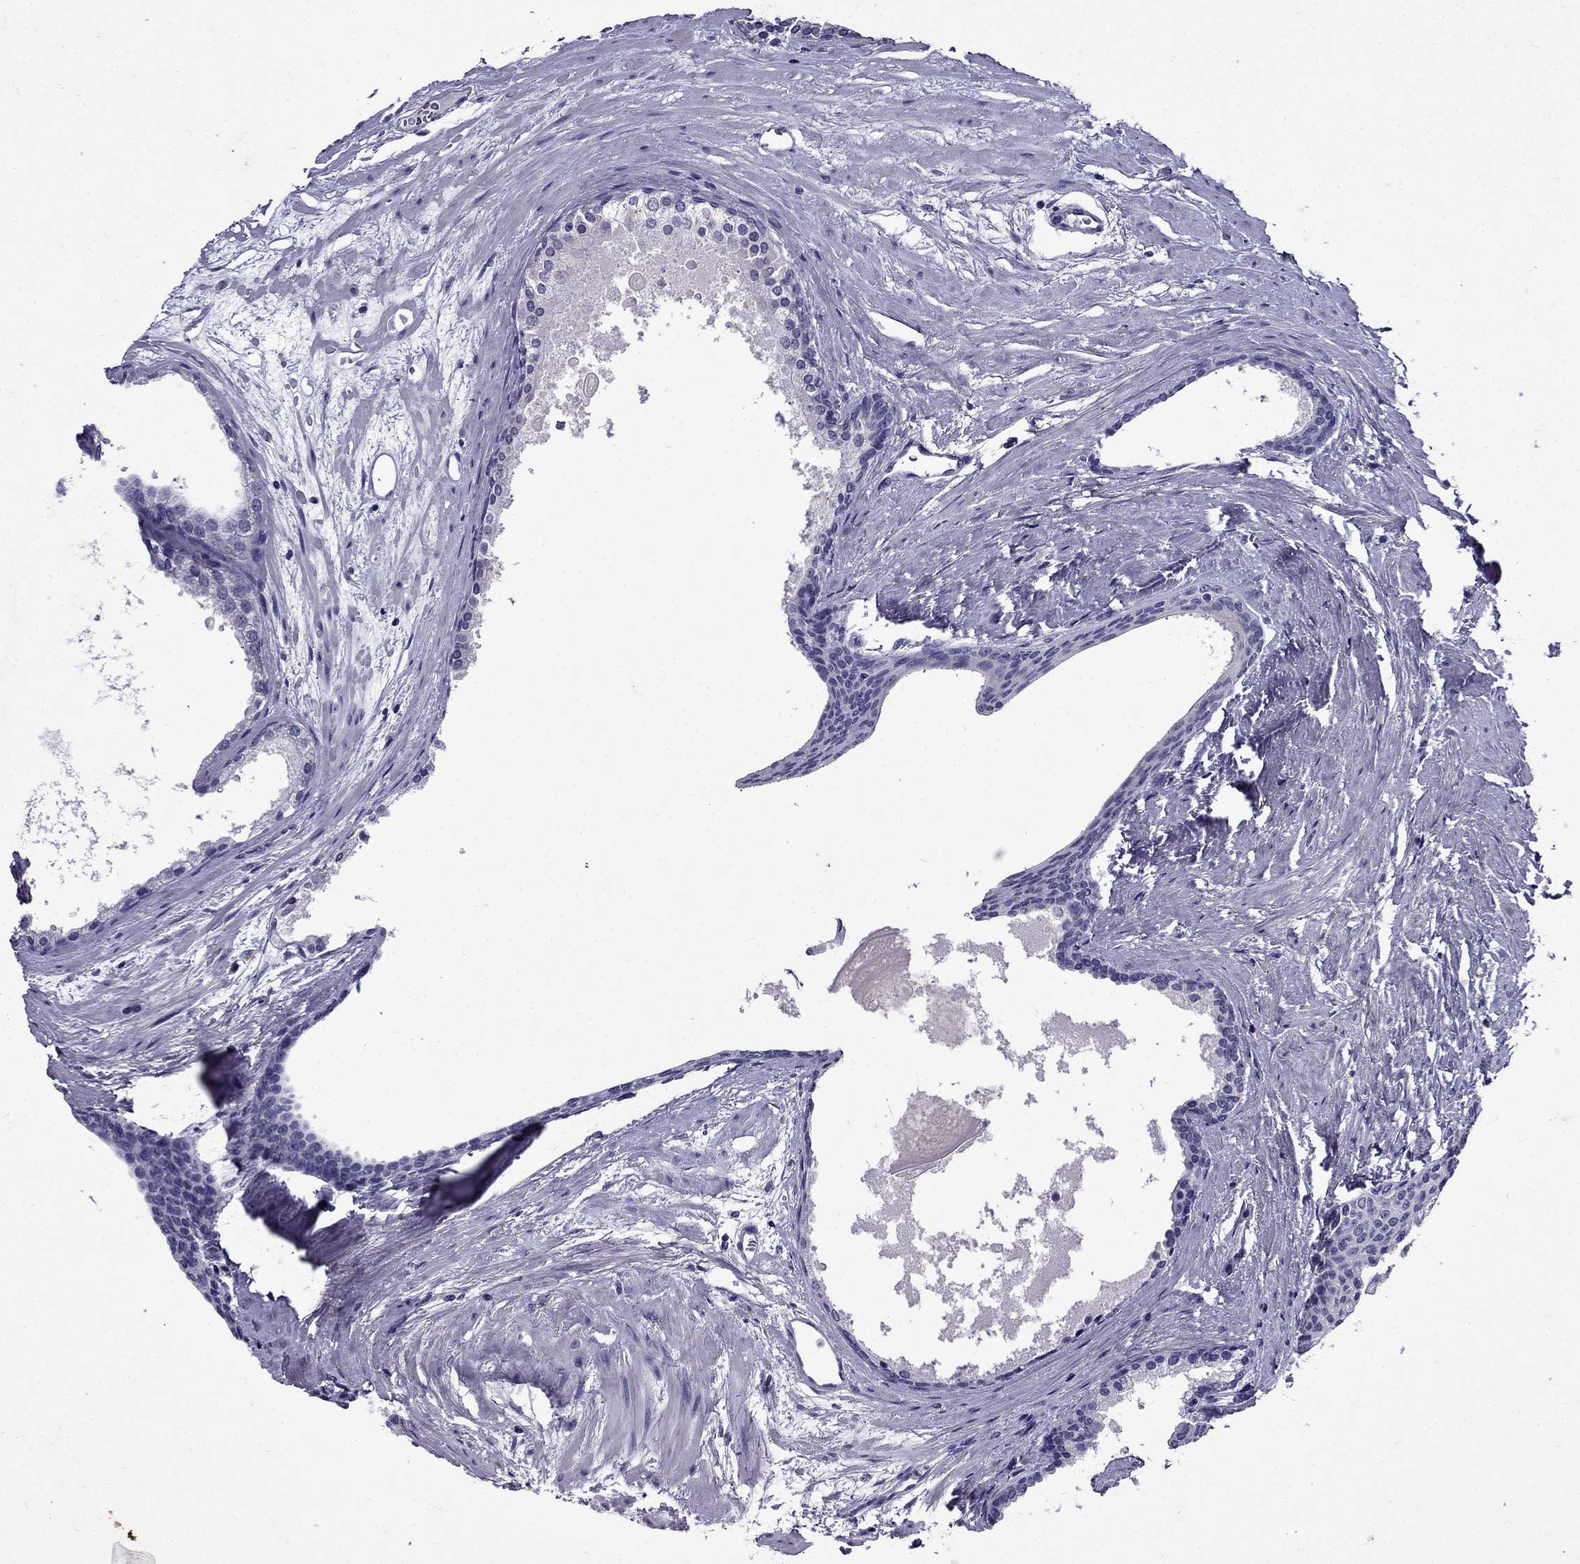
{"staining": {"intensity": "negative", "quantity": "none", "location": "none"}, "tissue": "prostate cancer", "cell_type": "Tumor cells", "image_type": "cancer", "snomed": [{"axis": "morphology", "description": "Adenocarcinoma, Low grade"}, {"axis": "topography", "description": "Prostate"}], "caption": "Micrograph shows no significant protein positivity in tumor cells of prostate cancer. Nuclei are stained in blue.", "gene": "DNAH17", "patient": {"sex": "male", "age": 56}}